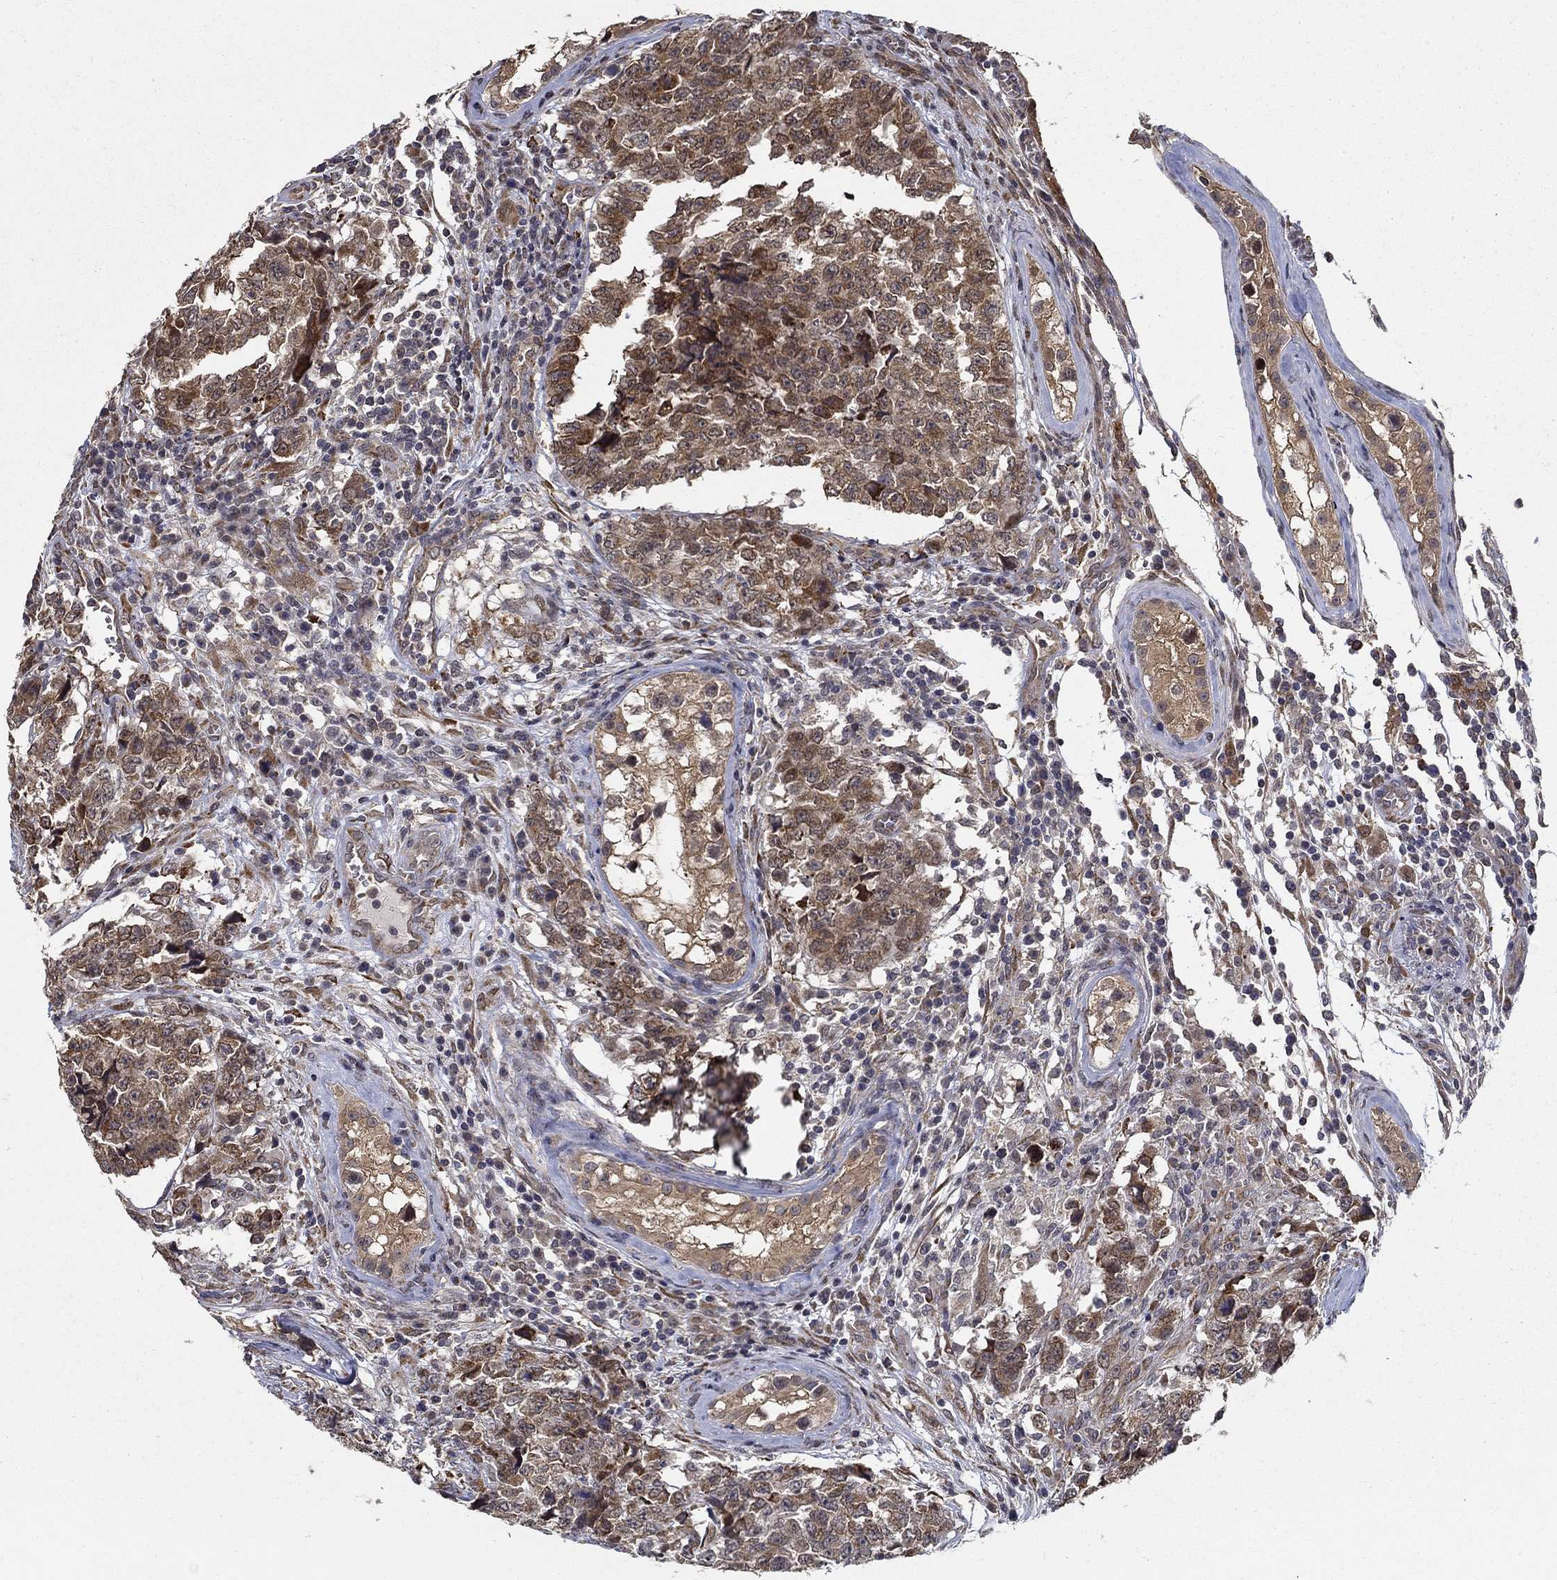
{"staining": {"intensity": "strong", "quantity": "25%-75%", "location": "cytoplasmic/membranous"}, "tissue": "testis cancer", "cell_type": "Tumor cells", "image_type": "cancer", "snomed": [{"axis": "morphology", "description": "Carcinoma, Embryonal, NOS"}, {"axis": "topography", "description": "Testis"}], "caption": "DAB (3,3'-diaminobenzidine) immunohistochemical staining of human testis cancer shows strong cytoplasmic/membranous protein staining in about 25%-75% of tumor cells.", "gene": "ZNF594", "patient": {"sex": "male", "age": 23}}